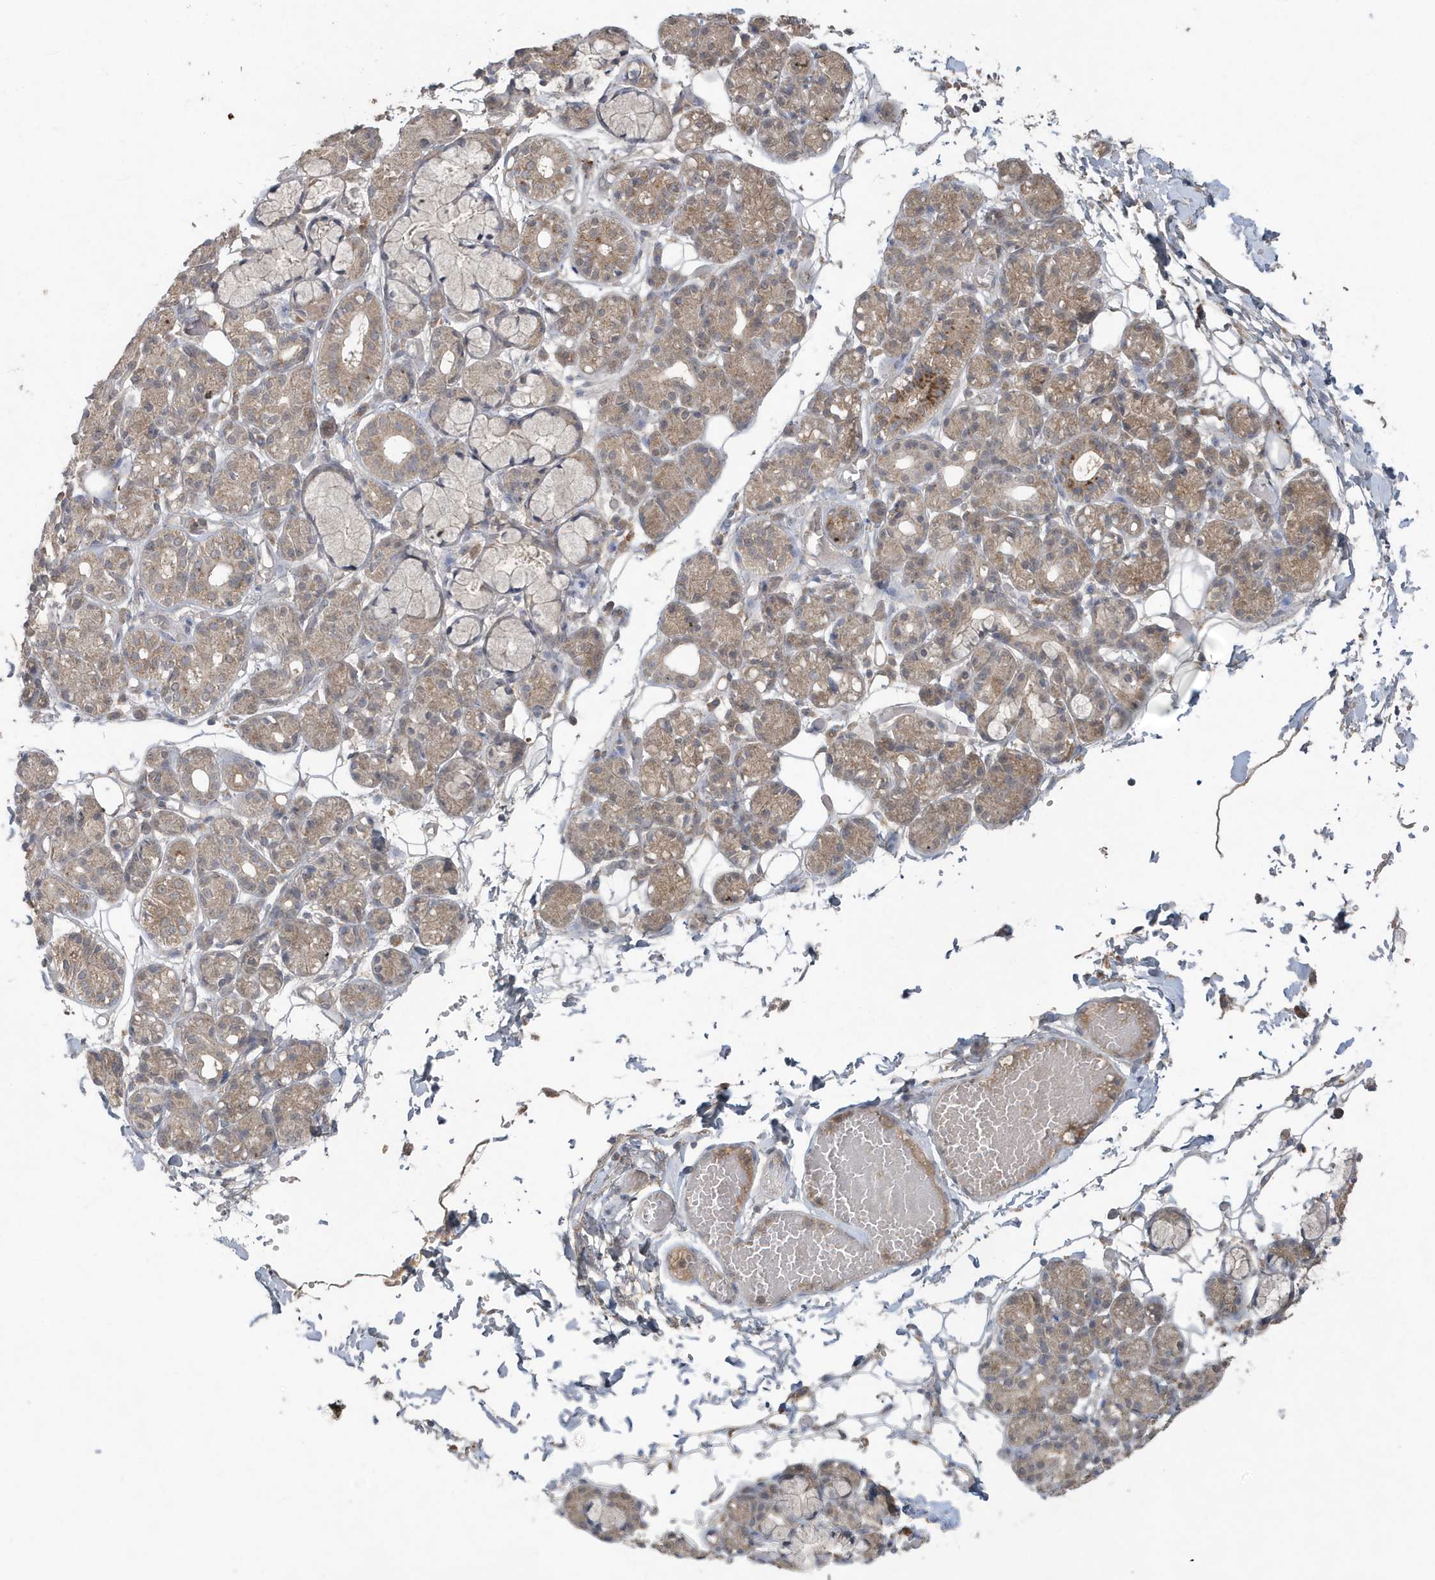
{"staining": {"intensity": "moderate", "quantity": "25%-75%", "location": "cytoplasmic/membranous"}, "tissue": "salivary gland", "cell_type": "Glandular cells", "image_type": "normal", "snomed": [{"axis": "morphology", "description": "Normal tissue, NOS"}, {"axis": "topography", "description": "Salivary gland"}], "caption": "The micrograph shows immunohistochemical staining of unremarkable salivary gland. There is moderate cytoplasmic/membranous expression is seen in approximately 25%-75% of glandular cells.", "gene": "C1RL", "patient": {"sex": "male", "age": 63}}